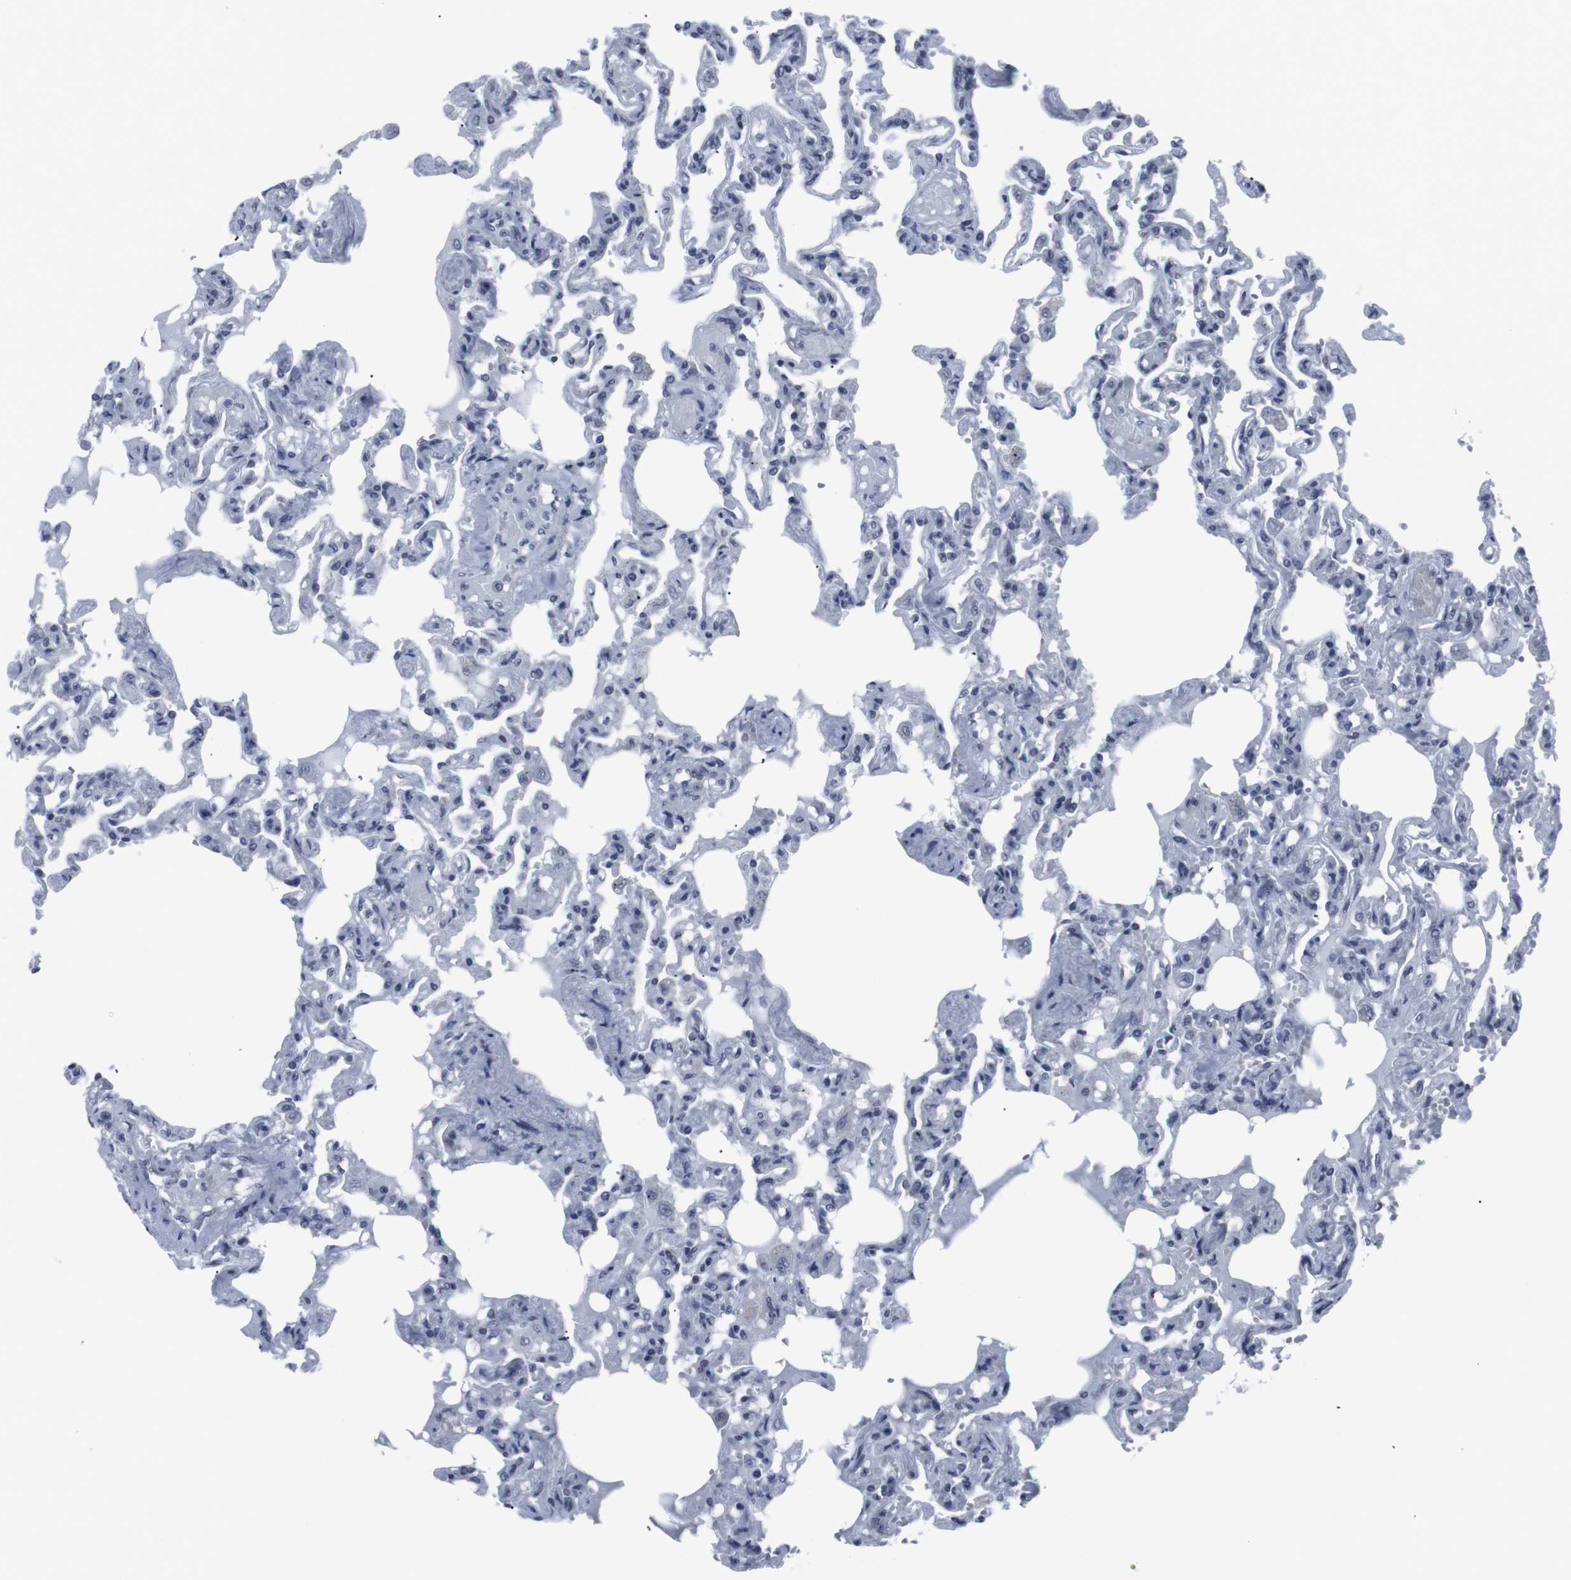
{"staining": {"intensity": "negative", "quantity": "none", "location": "none"}, "tissue": "lung", "cell_type": "Alveolar cells", "image_type": "normal", "snomed": [{"axis": "morphology", "description": "Normal tissue, NOS"}, {"axis": "topography", "description": "Lung"}], "caption": "An immunohistochemistry image of benign lung is shown. There is no staining in alveolar cells of lung. The staining is performed using DAB (3,3'-diaminobenzidine) brown chromogen with nuclei counter-stained in using hematoxylin.", "gene": "GEMIN2", "patient": {"sex": "male", "age": 21}}